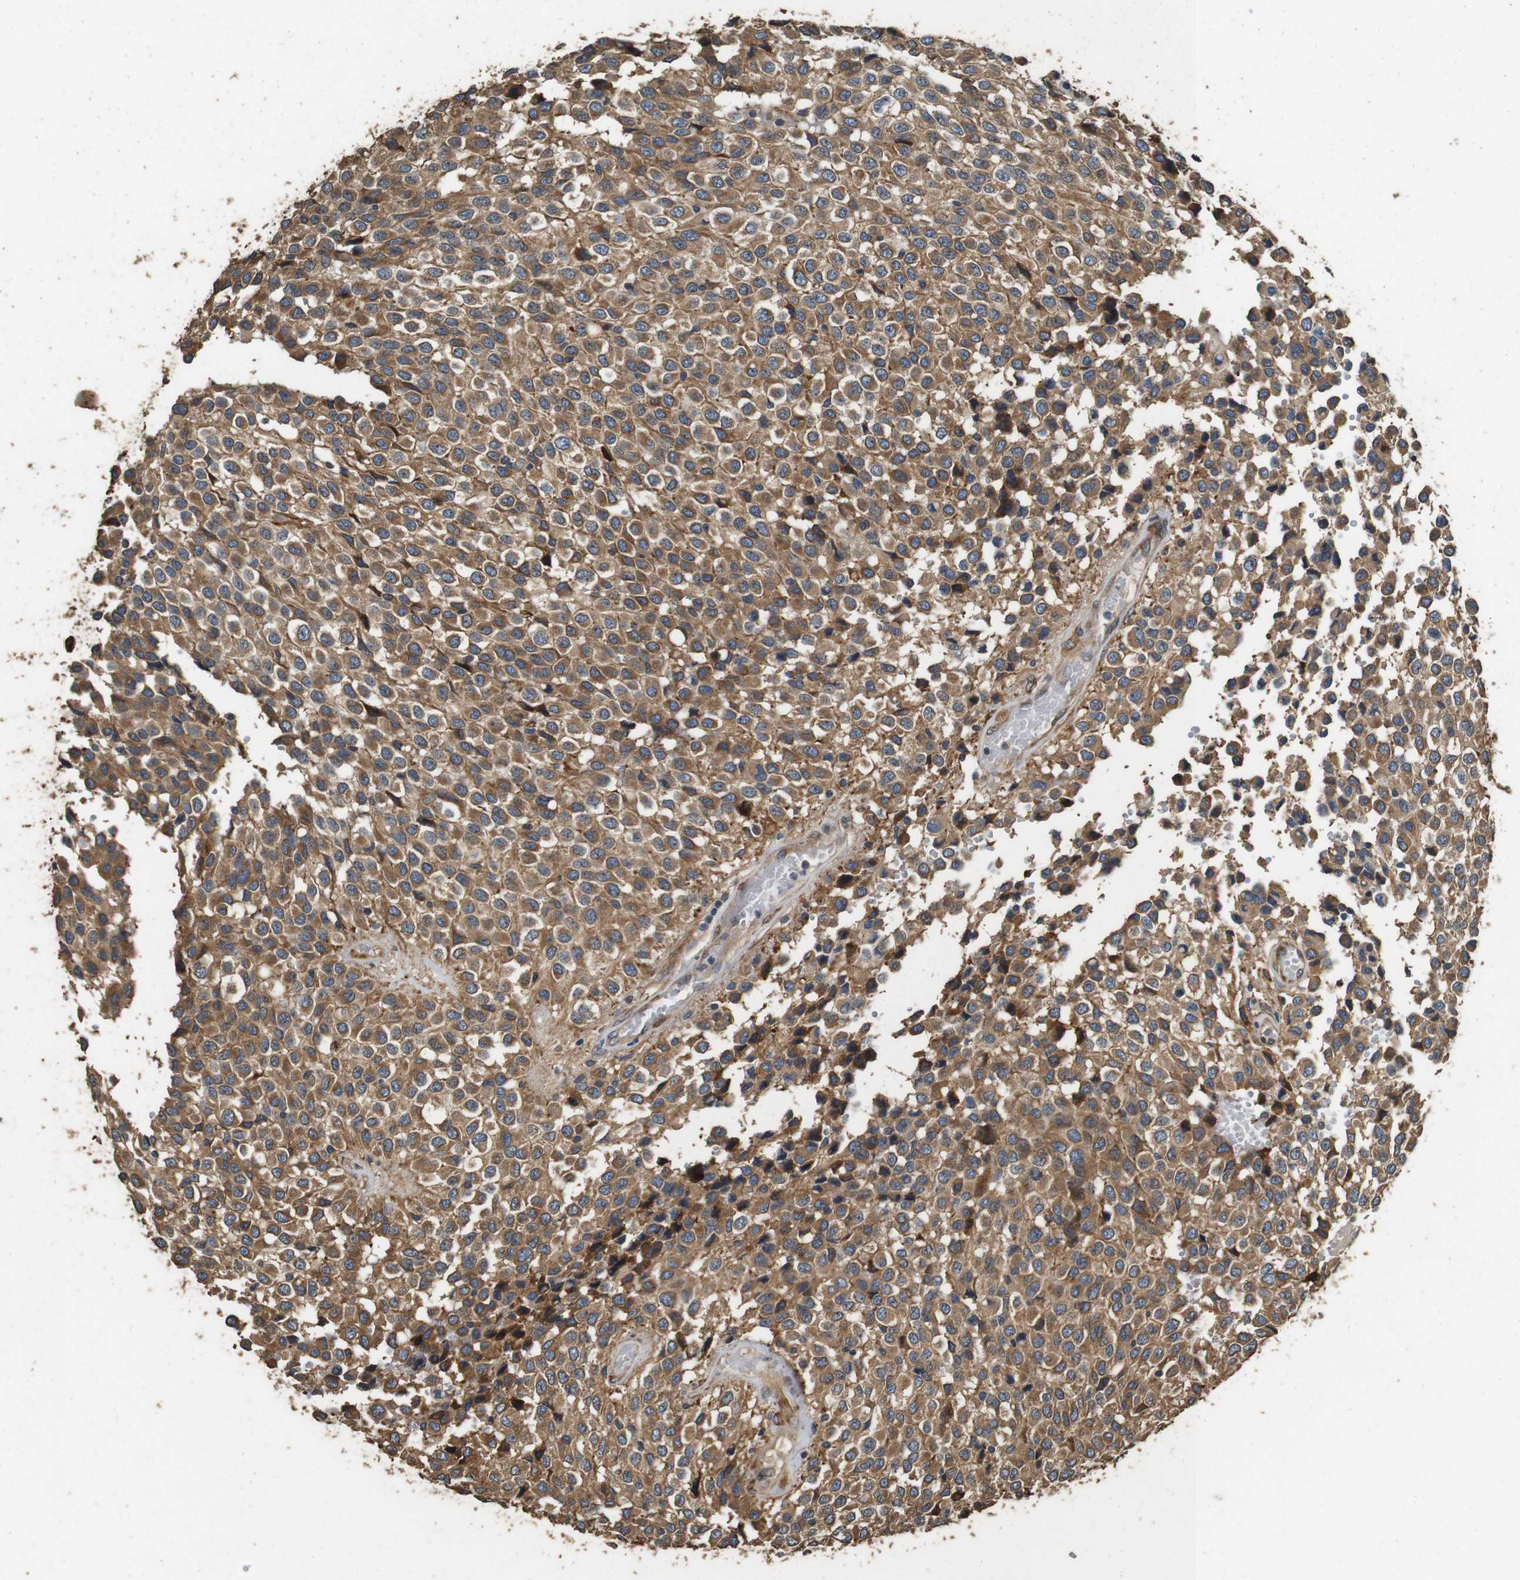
{"staining": {"intensity": "moderate", "quantity": ">75%", "location": "cytoplasmic/membranous"}, "tissue": "glioma", "cell_type": "Tumor cells", "image_type": "cancer", "snomed": [{"axis": "morphology", "description": "Glioma, malignant, High grade"}, {"axis": "topography", "description": "Brain"}], "caption": "An image showing moderate cytoplasmic/membranous staining in approximately >75% of tumor cells in glioma, as visualized by brown immunohistochemical staining.", "gene": "CNPY4", "patient": {"sex": "male", "age": 32}}